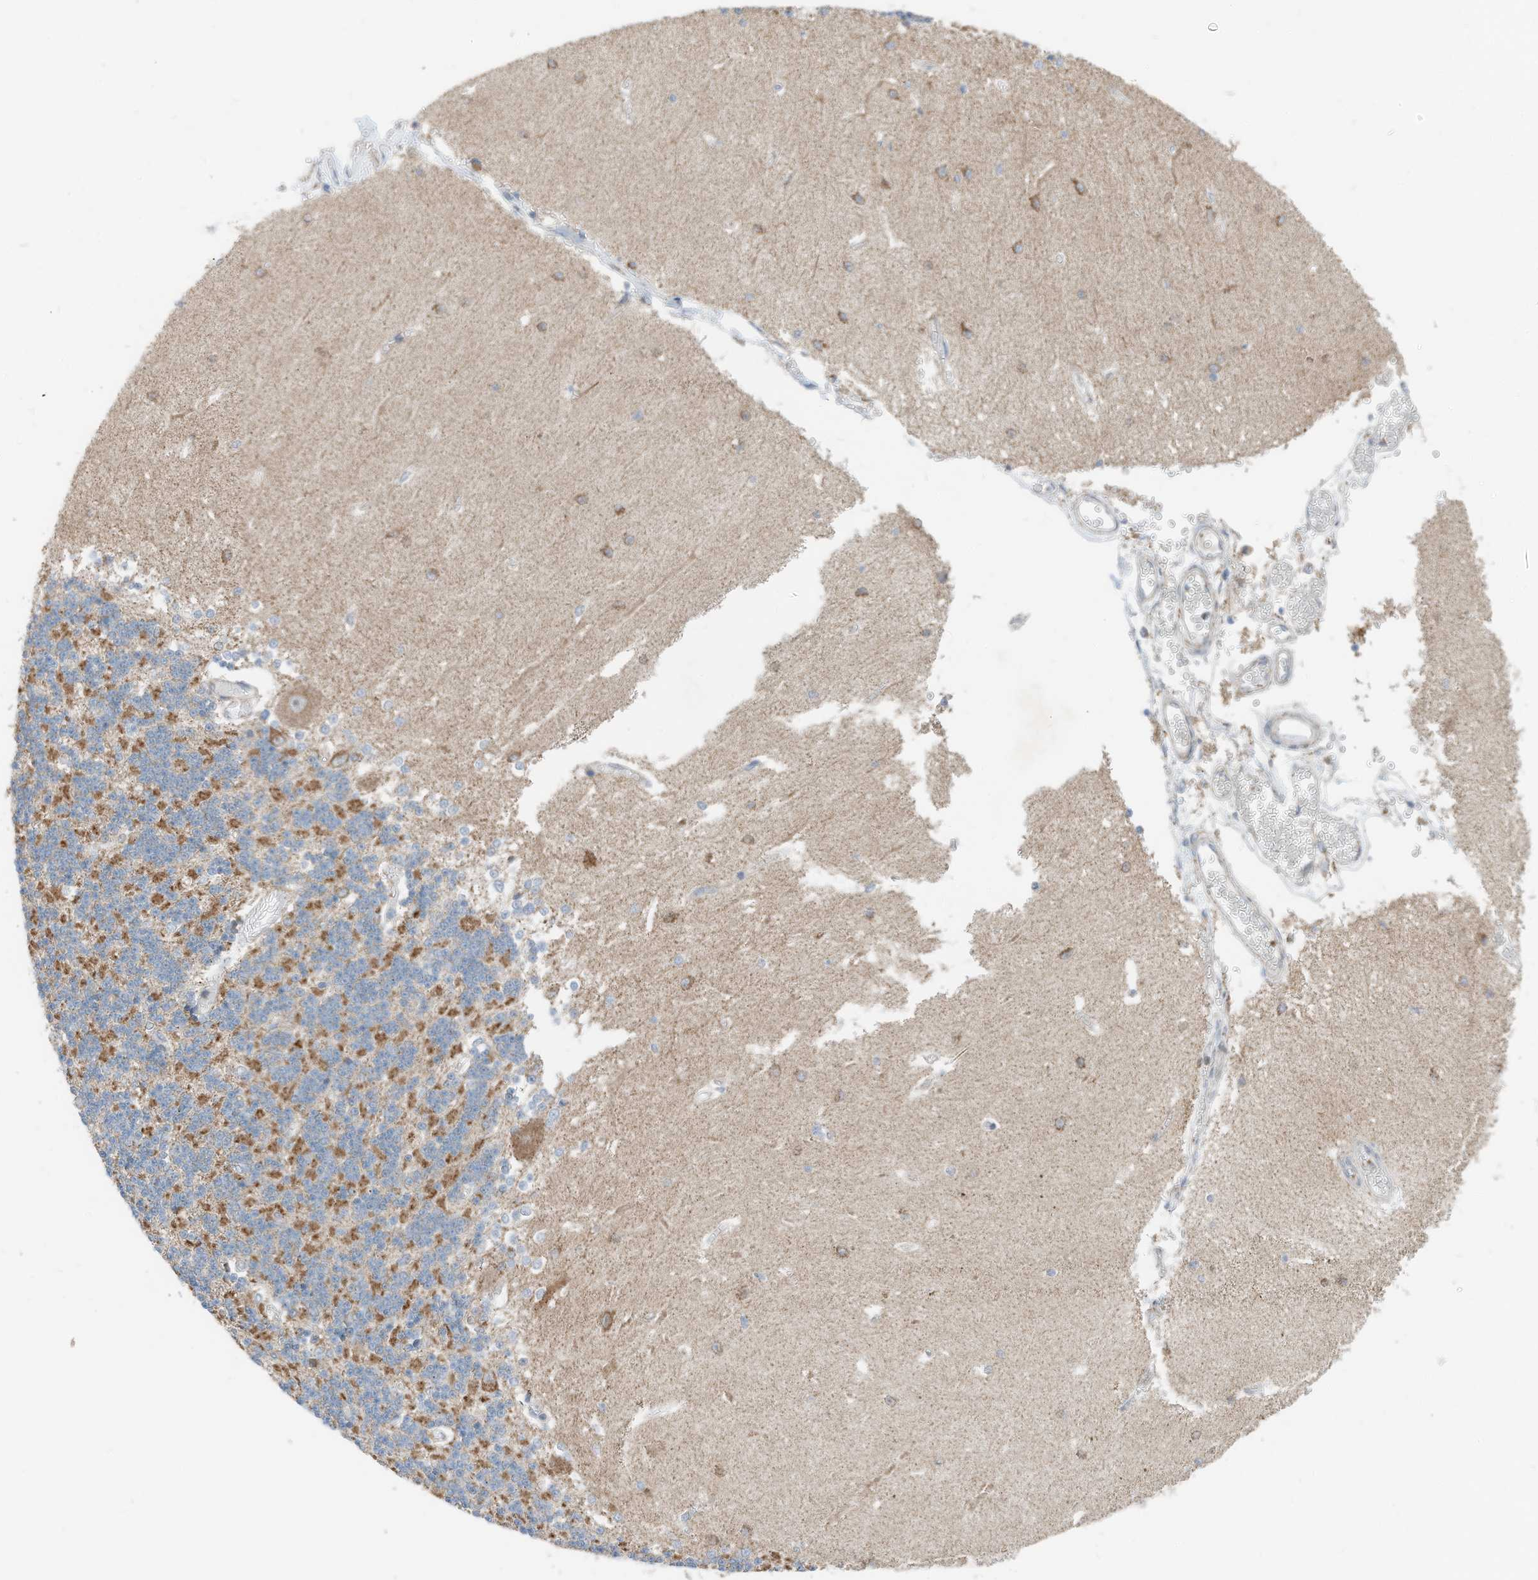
{"staining": {"intensity": "strong", "quantity": "25%-75%", "location": "cytoplasmic/membranous"}, "tissue": "cerebellum", "cell_type": "Cells in granular layer", "image_type": "normal", "snomed": [{"axis": "morphology", "description": "Normal tissue, NOS"}, {"axis": "topography", "description": "Cerebellum"}], "caption": "Protein positivity by IHC demonstrates strong cytoplasmic/membranous staining in approximately 25%-75% of cells in granular layer in normal cerebellum.", "gene": "RMND1", "patient": {"sex": "male", "age": 37}}